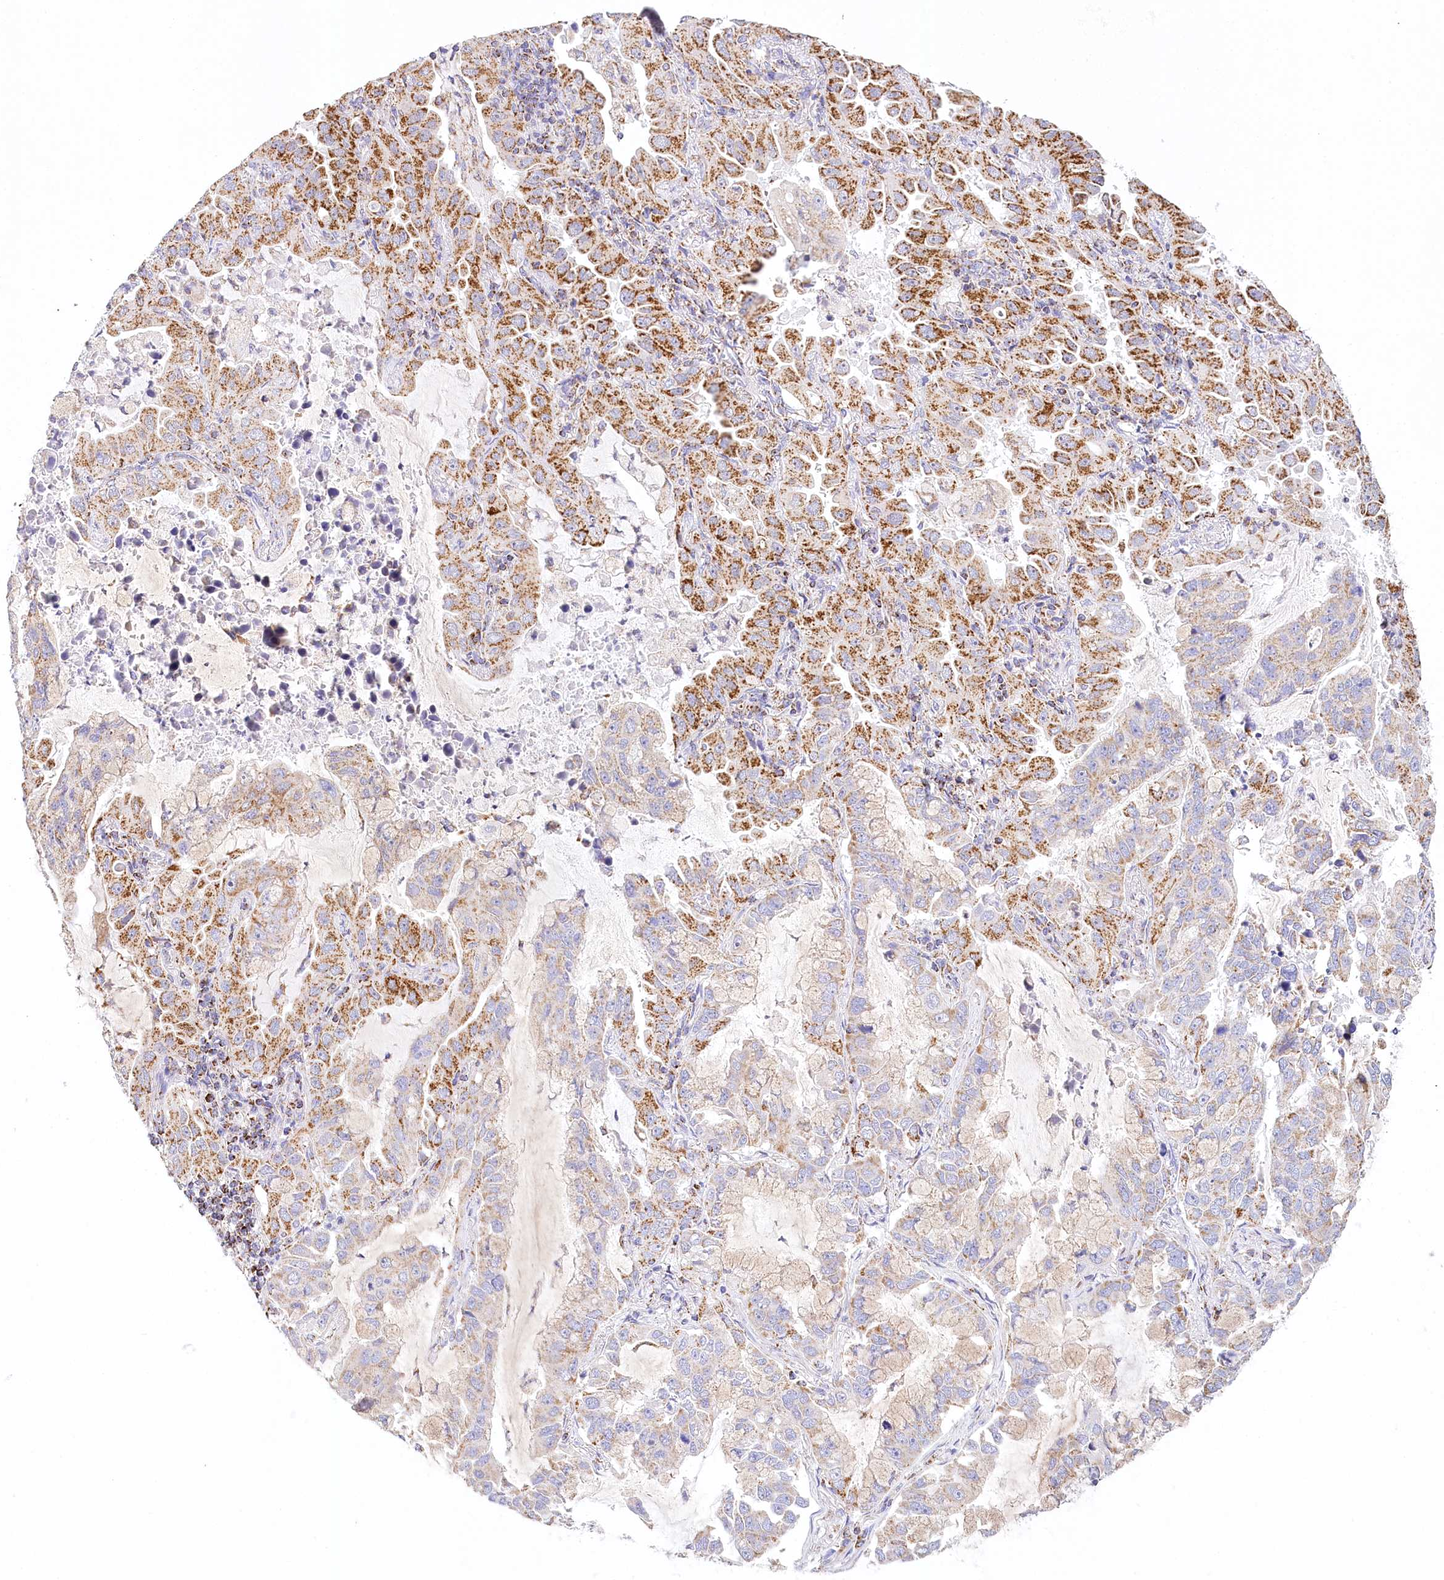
{"staining": {"intensity": "strong", "quantity": "25%-75%", "location": "cytoplasmic/membranous"}, "tissue": "lung cancer", "cell_type": "Tumor cells", "image_type": "cancer", "snomed": [{"axis": "morphology", "description": "Adenocarcinoma, NOS"}, {"axis": "topography", "description": "Lung"}], "caption": "A high amount of strong cytoplasmic/membranous staining is present in about 25%-75% of tumor cells in lung cancer tissue.", "gene": "LSS", "patient": {"sex": "male", "age": 64}}